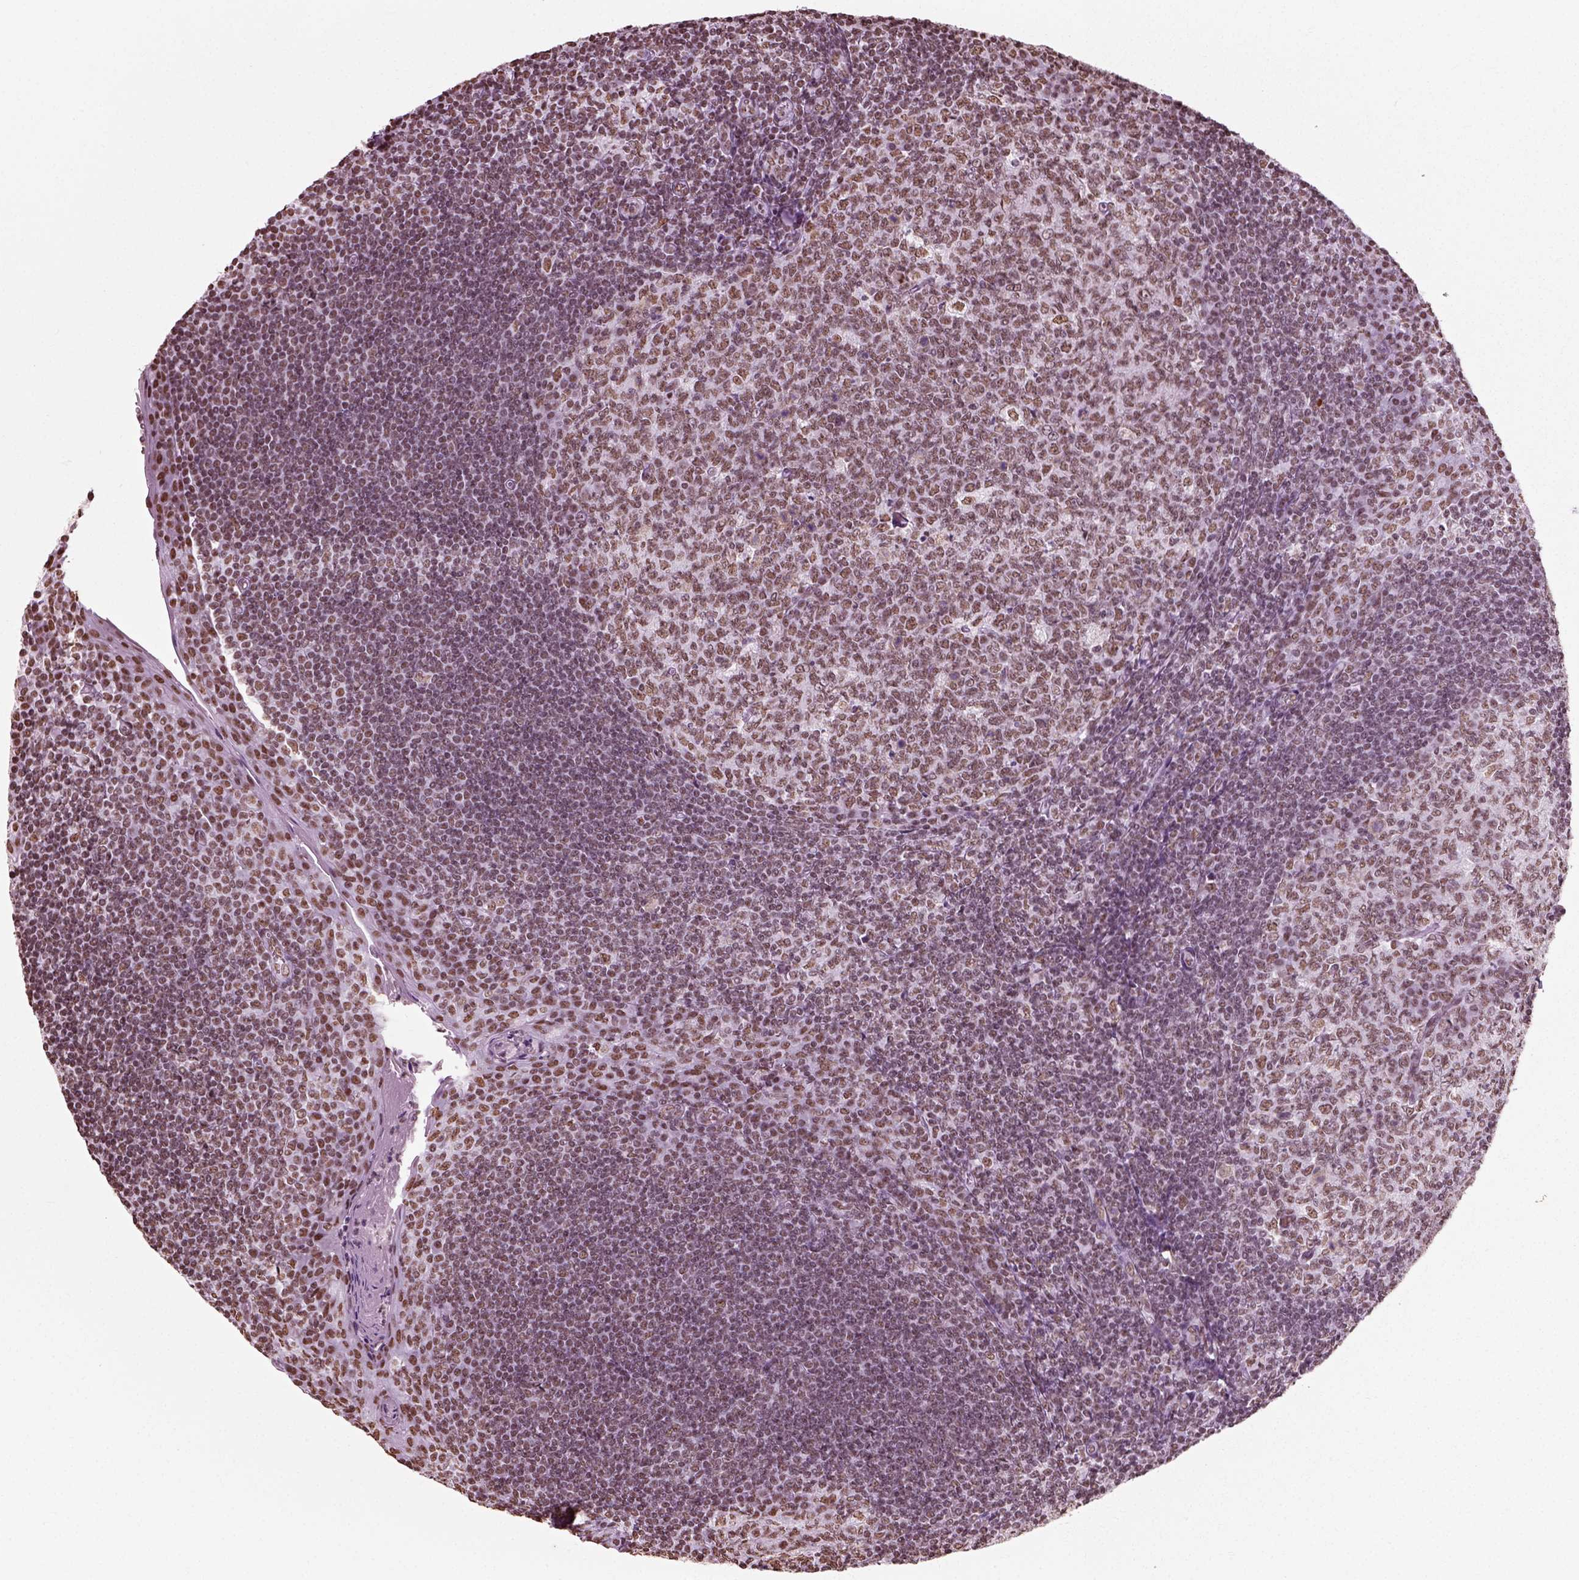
{"staining": {"intensity": "moderate", "quantity": ">75%", "location": "nuclear"}, "tissue": "tonsil", "cell_type": "Germinal center cells", "image_type": "normal", "snomed": [{"axis": "morphology", "description": "Normal tissue, NOS"}, {"axis": "topography", "description": "Tonsil"}], "caption": "Immunohistochemical staining of normal tonsil demonstrates medium levels of moderate nuclear staining in approximately >75% of germinal center cells. The staining was performed using DAB (3,3'-diaminobenzidine), with brown indicating positive protein expression. Nuclei are stained blue with hematoxylin.", "gene": "POLR1H", "patient": {"sex": "female", "age": 13}}